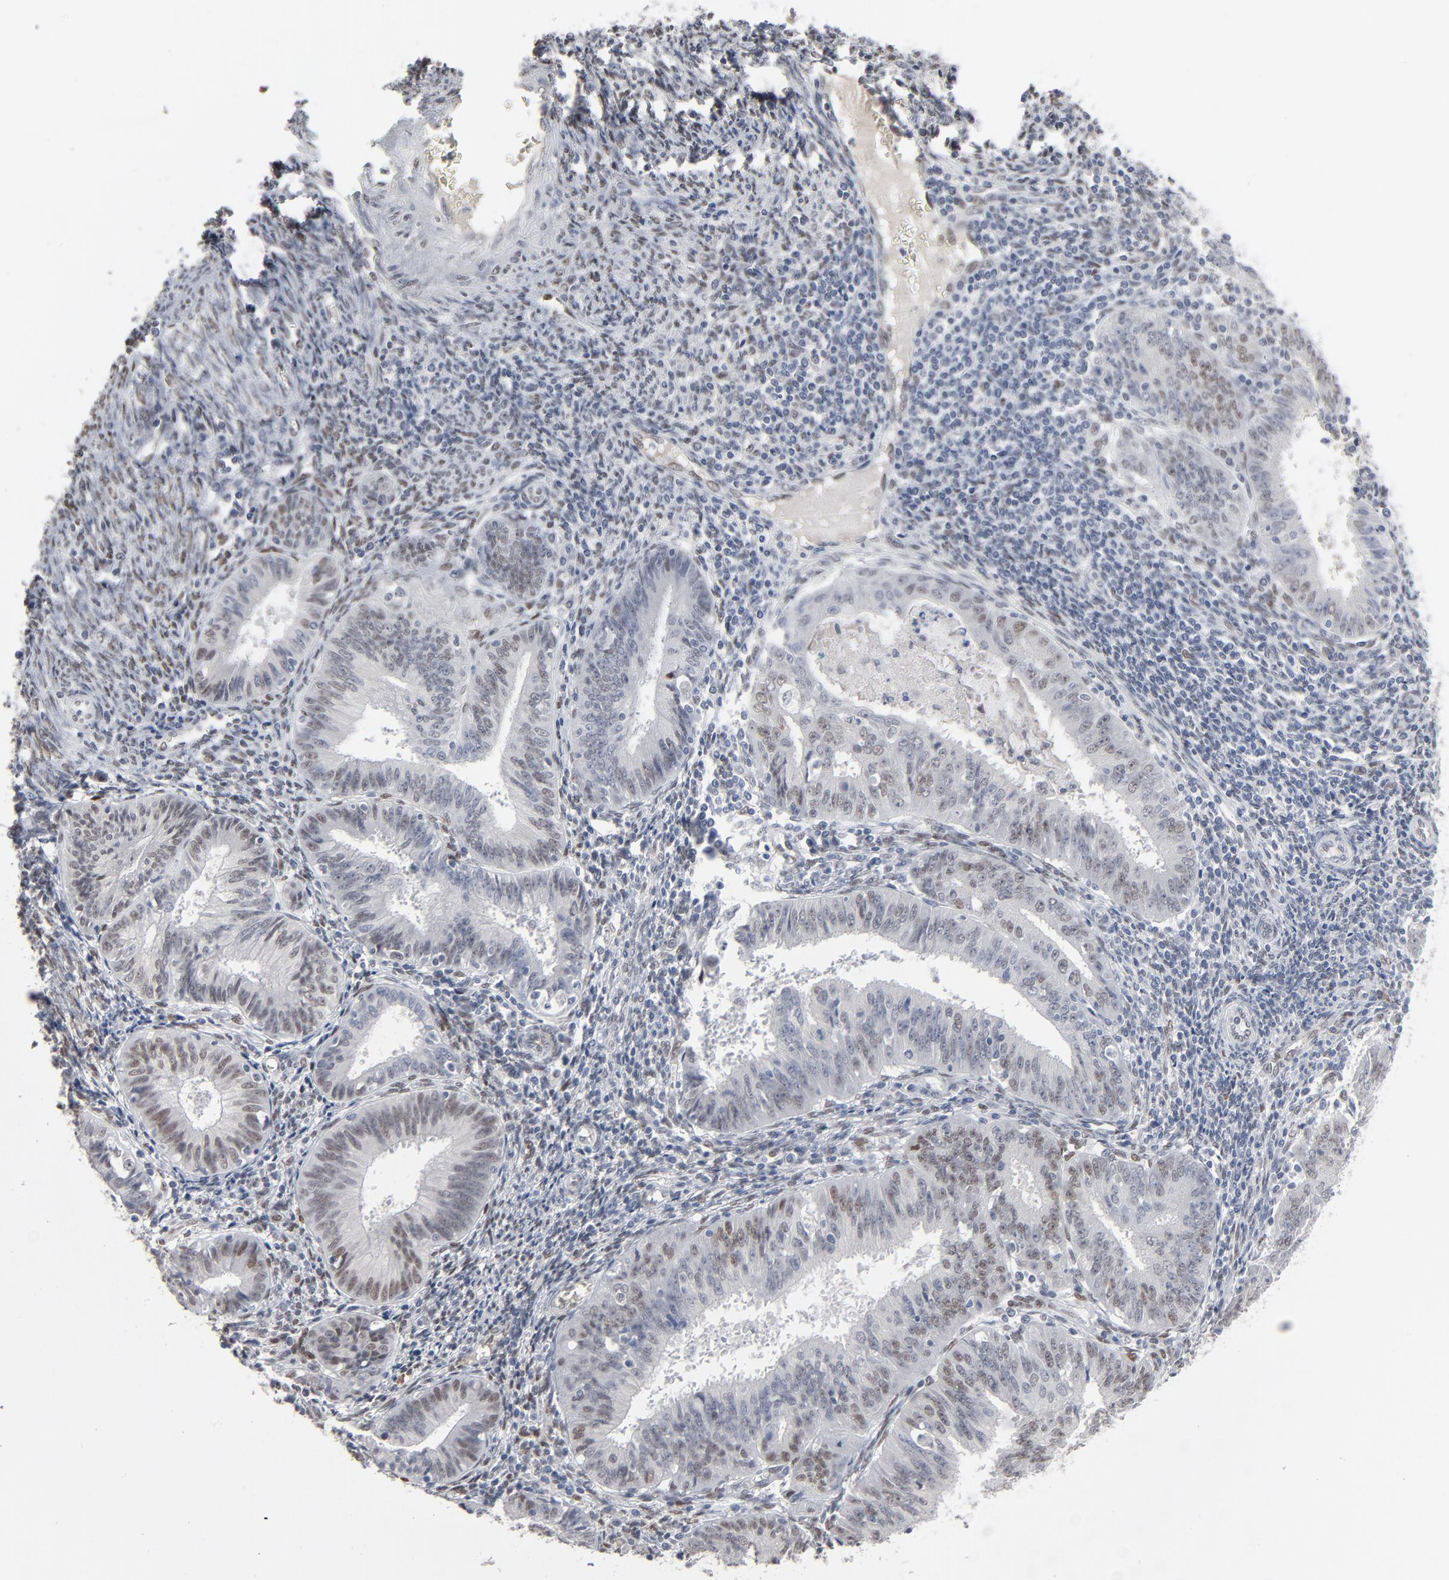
{"staining": {"intensity": "weak", "quantity": "<25%", "location": "nuclear"}, "tissue": "endometrial cancer", "cell_type": "Tumor cells", "image_type": "cancer", "snomed": [{"axis": "morphology", "description": "Adenocarcinoma, NOS"}, {"axis": "topography", "description": "Endometrium"}], "caption": "Immunohistochemistry (IHC) micrograph of neoplastic tissue: human endometrial cancer stained with DAB (3,3'-diaminobenzidine) shows no significant protein staining in tumor cells.", "gene": "ATF7", "patient": {"sex": "female", "age": 42}}